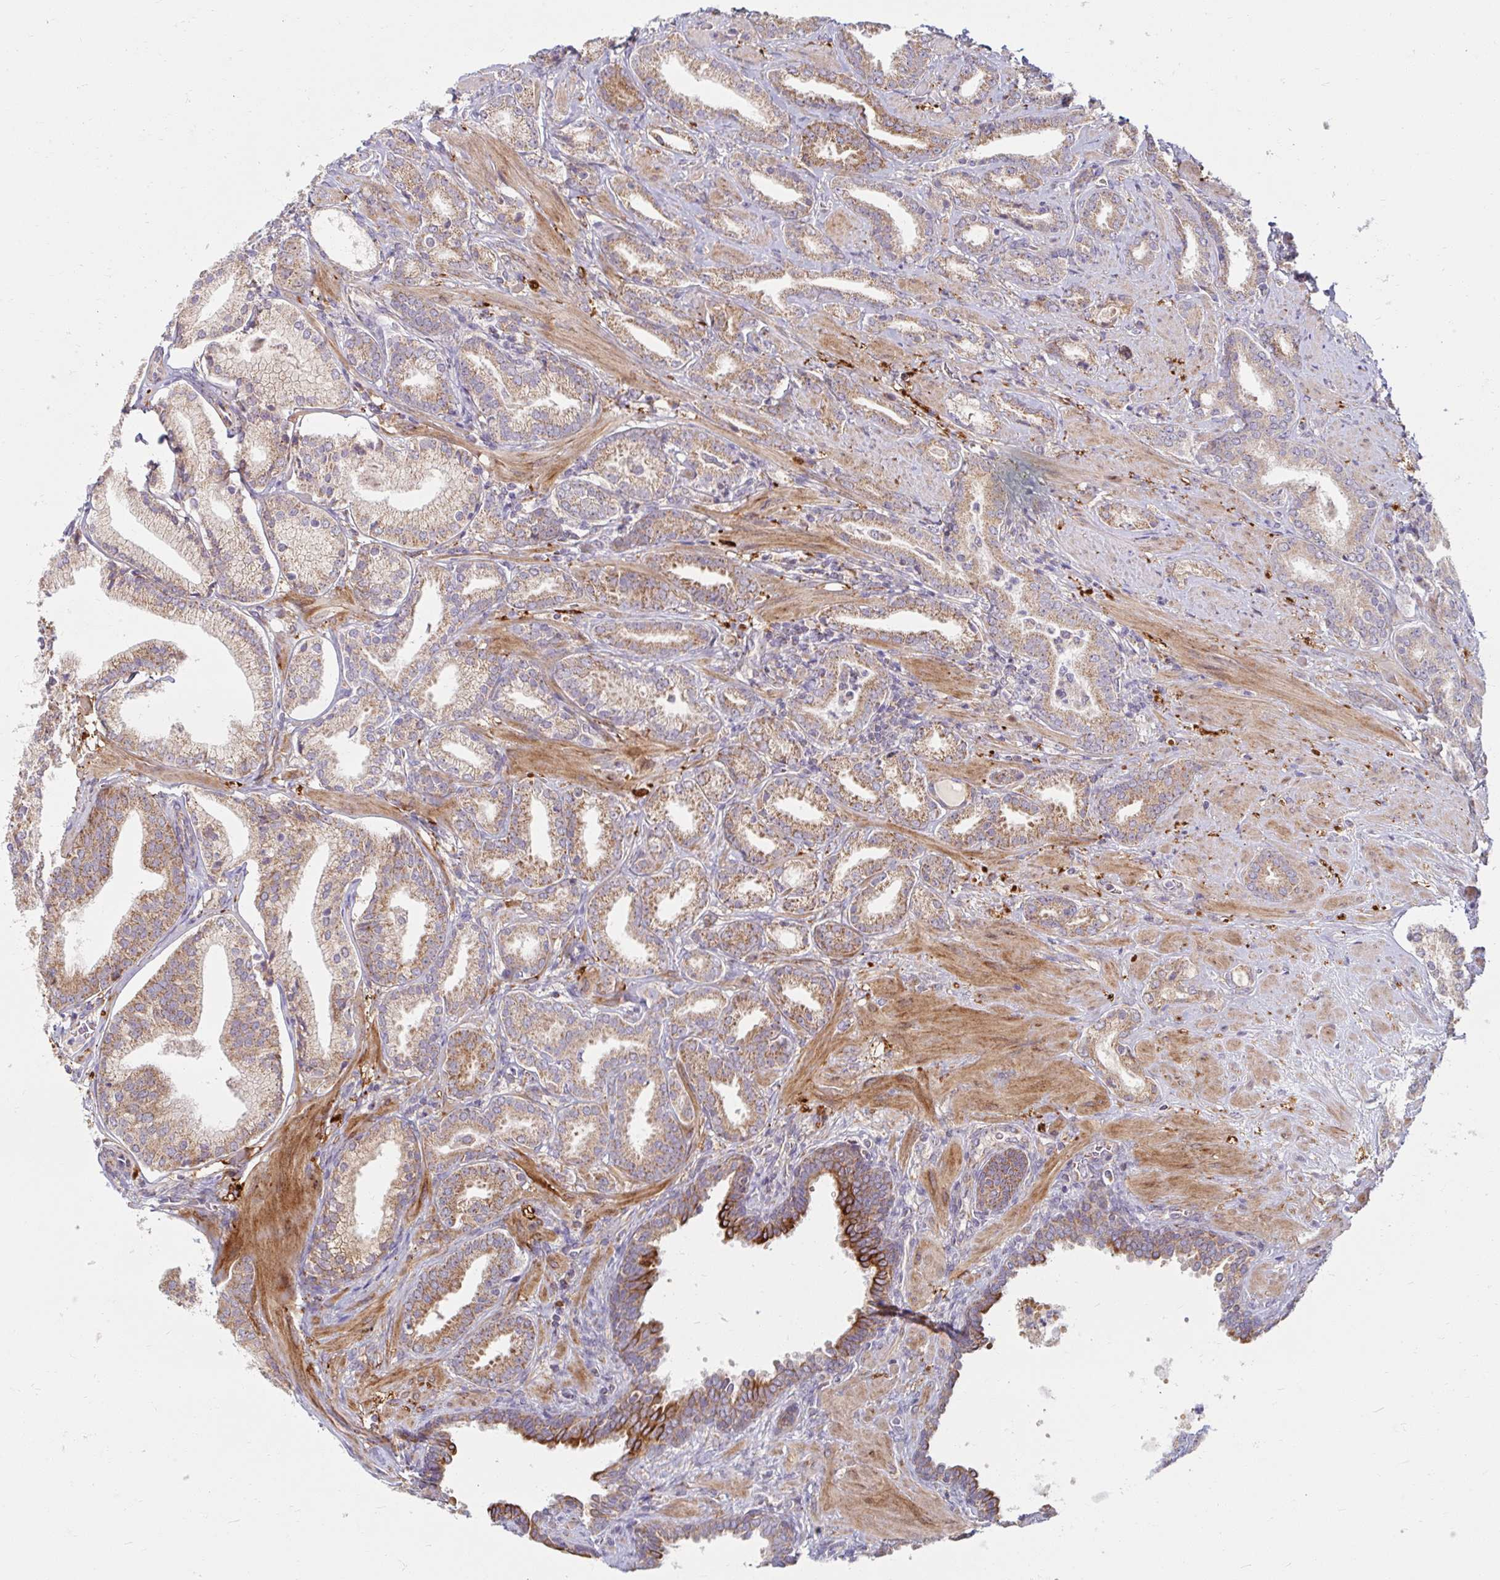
{"staining": {"intensity": "moderate", "quantity": ">75%", "location": "cytoplasmic/membranous"}, "tissue": "prostate cancer", "cell_type": "Tumor cells", "image_type": "cancer", "snomed": [{"axis": "morphology", "description": "Adenocarcinoma, High grade"}, {"axis": "topography", "description": "Prostate"}], "caption": "Immunohistochemical staining of adenocarcinoma (high-grade) (prostate) displays medium levels of moderate cytoplasmic/membranous staining in approximately >75% of tumor cells.", "gene": "SKP2", "patient": {"sex": "male", "age": 56}}